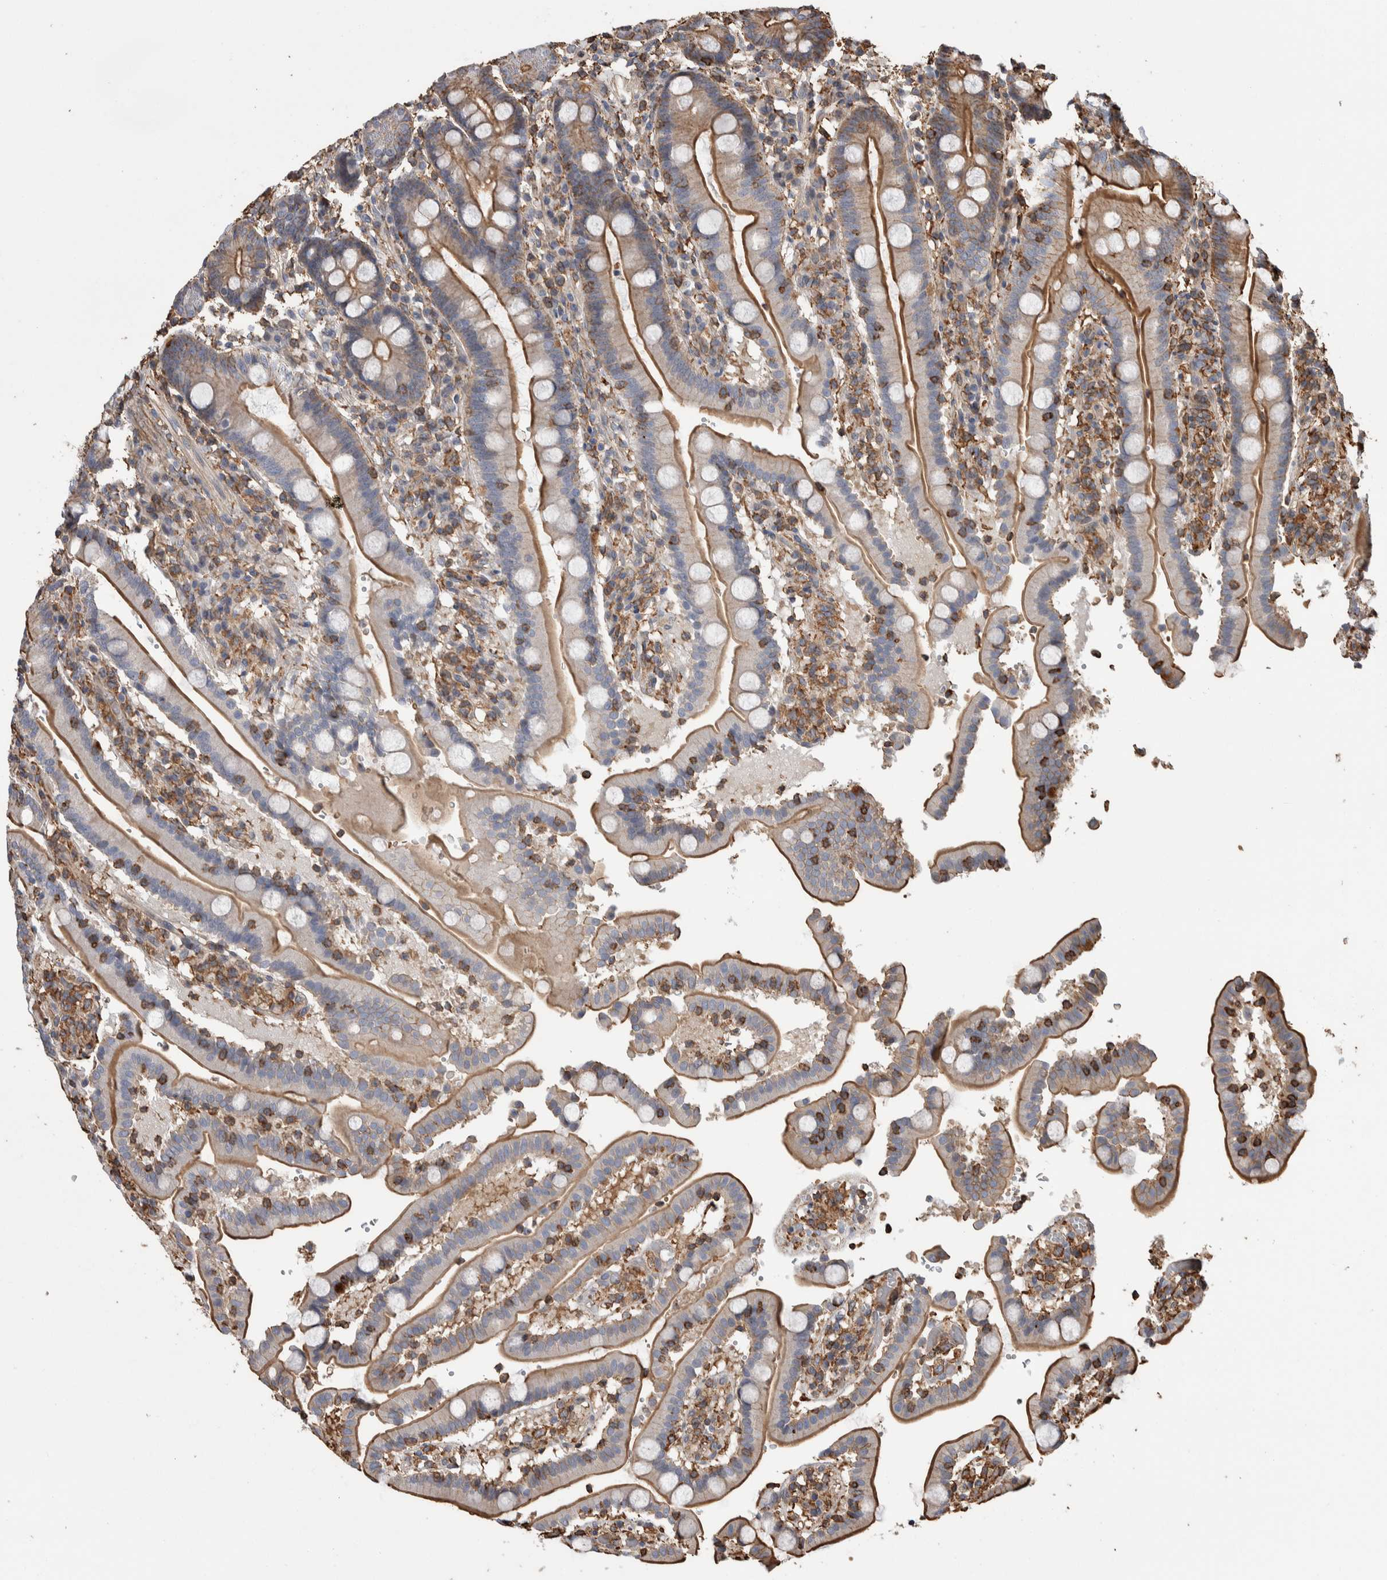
{"staining": {"intensity": "moderate", "quantity": "25%-75%", "location": "cytoplasmic/membranous"}, "tissue": "duodenum", "cell_type": "Glandular cells", "image_type": "normal", "snomed": [{"axis": "morphology", "description": "Normal tissue, NOS"}, {"axis": "topography", "description": "Small intestine, NOS"}], "caption": "IHC histopathology image of unremarkable human duodenum stained for a protein (brown), which demonstrates medium levels of moderate cytoplasmic/membranous staining in approximately 25%-75% of glandular cells.", "gene": "ENPP2", "patient": {"sex": "female", "age": 71}}